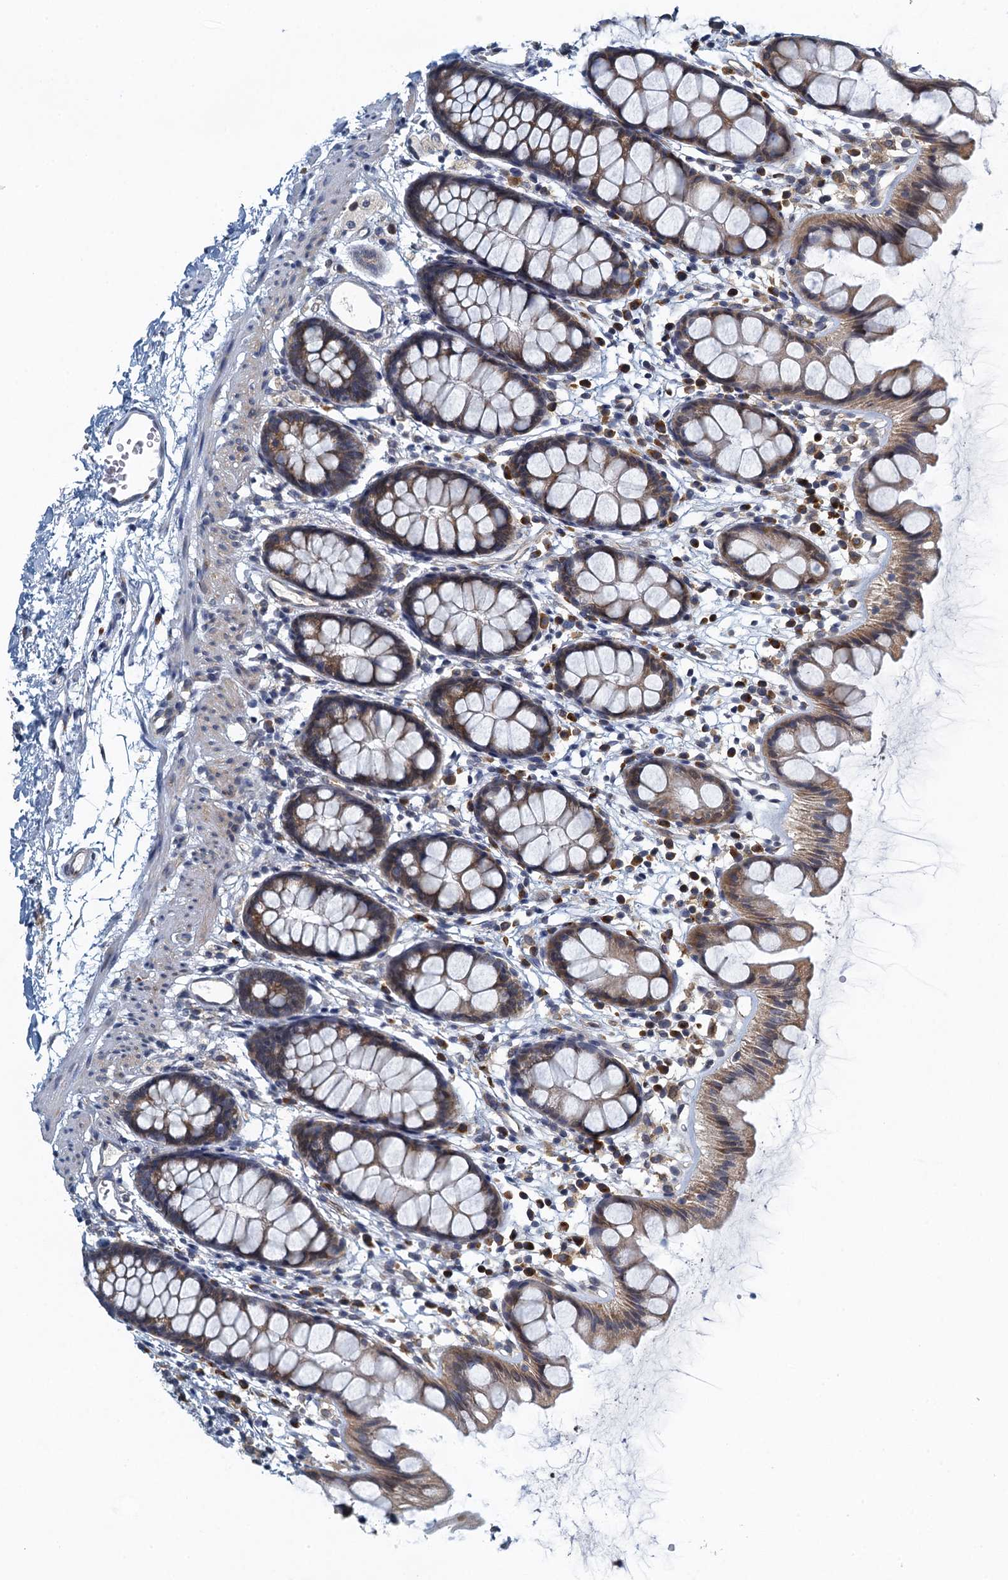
{"staining": {"intensity": "moderate", "quantity": ">75%", "location": "cytoplasmic/membranous"}, "tissue": "rectum", "cell_type": "Glandular cells", "image_type": "normal", "snomed": [{"axis": "morphology", "description": "Normal tissue, NOS"}, {"axis": "topography", "description": "Rectum"}], "caption": "Moderate cytoplasmic/membranous protein positivity is identified in about >75% of glandular cells in rectum. The staining was performed using DAB (3,3'-diaminobenzidine), with brown indicating positive protein expression. Nuclei are stained blue with hematoxylin.", "gene": "ALG2", "patient": {"sex": "female", "age": 65}}